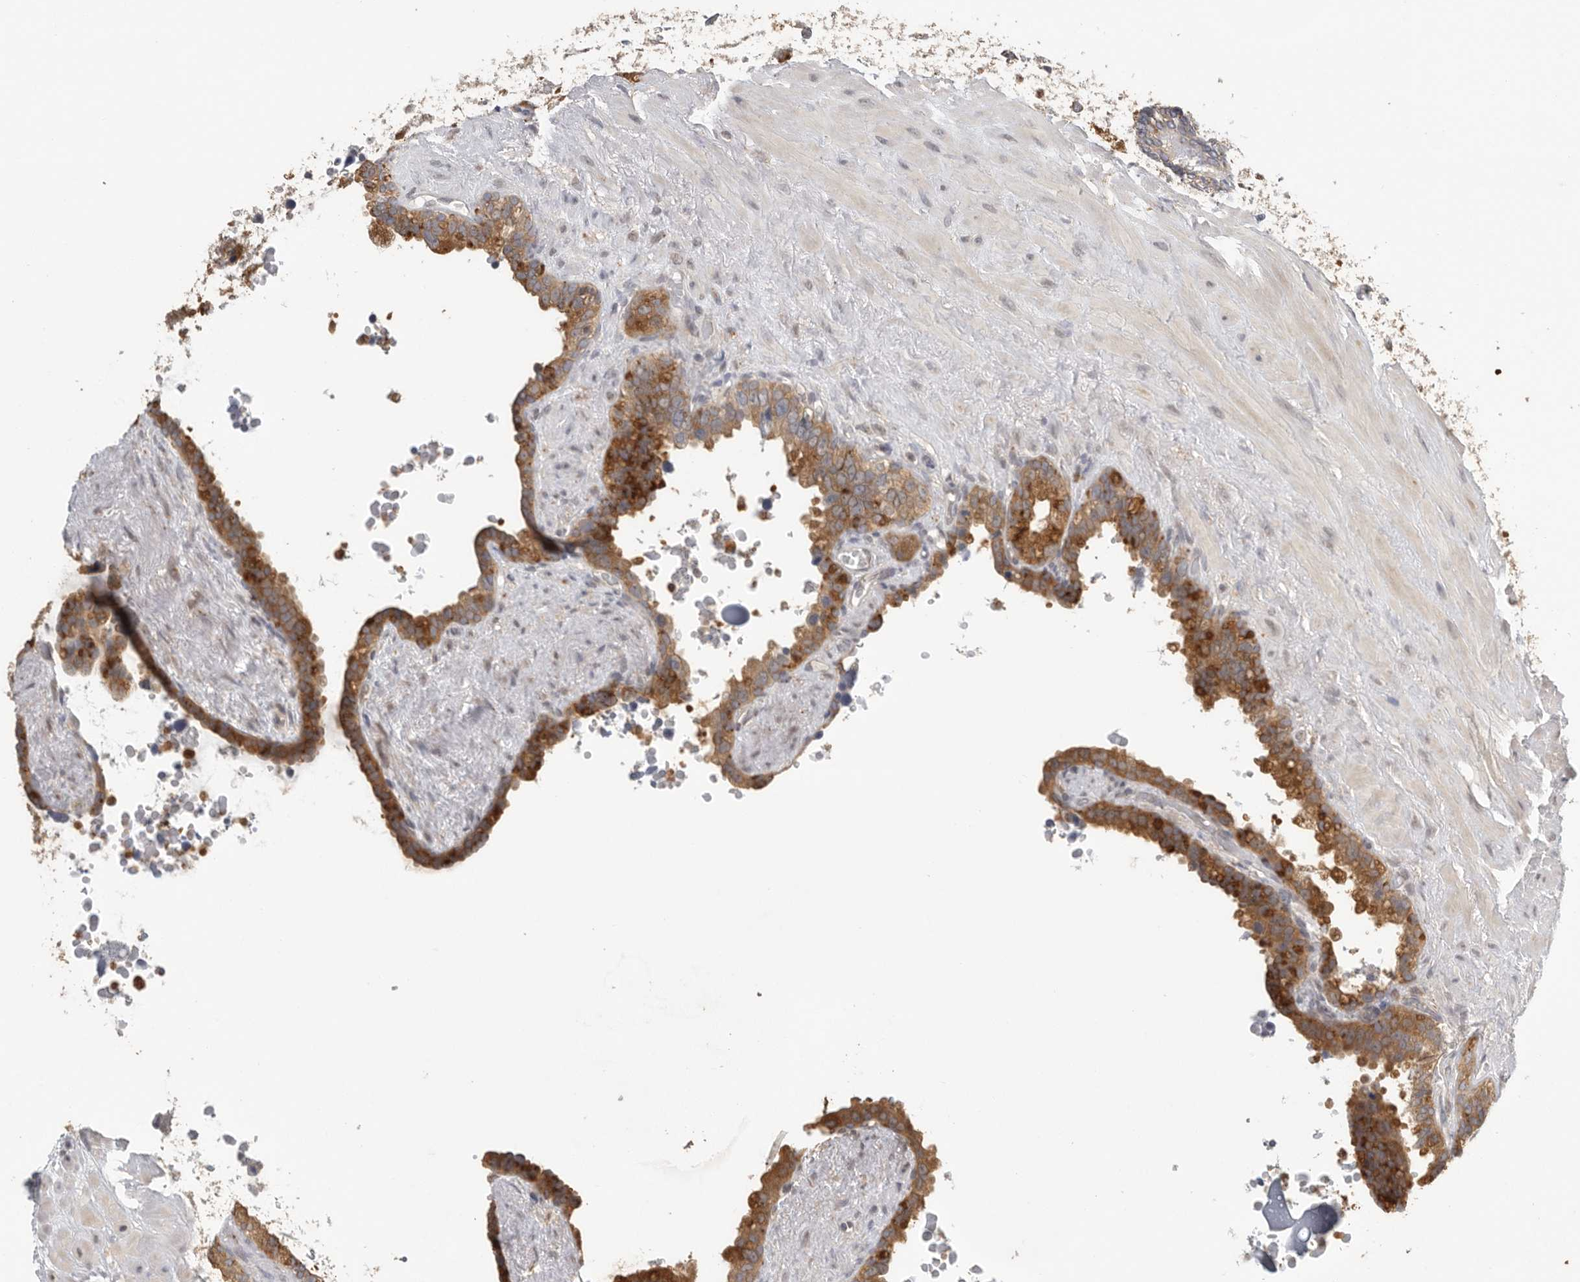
{"staining": {"intensity": "moderate", "quantity": ">75%", "location": "cytoplasmic/membranous"}, "tissue": "seminal vesicle", "cell_type": "Glandular cells", "image_type": "normal", "snomed": [{"axis": "morphology", "description": "Normal tissue, NOS"}, {"axis": "topography", "description": "Seminal veicle"}], "caption": "IHC micrograph of normal seminal vesicle stained for a protein (brown), which displays medium levels of moderate cytoplasmic/membranous expression in approximately >75% of glandular cells.", "gene": "CCT8", "patient": {"sex": "male", "age": 80}}